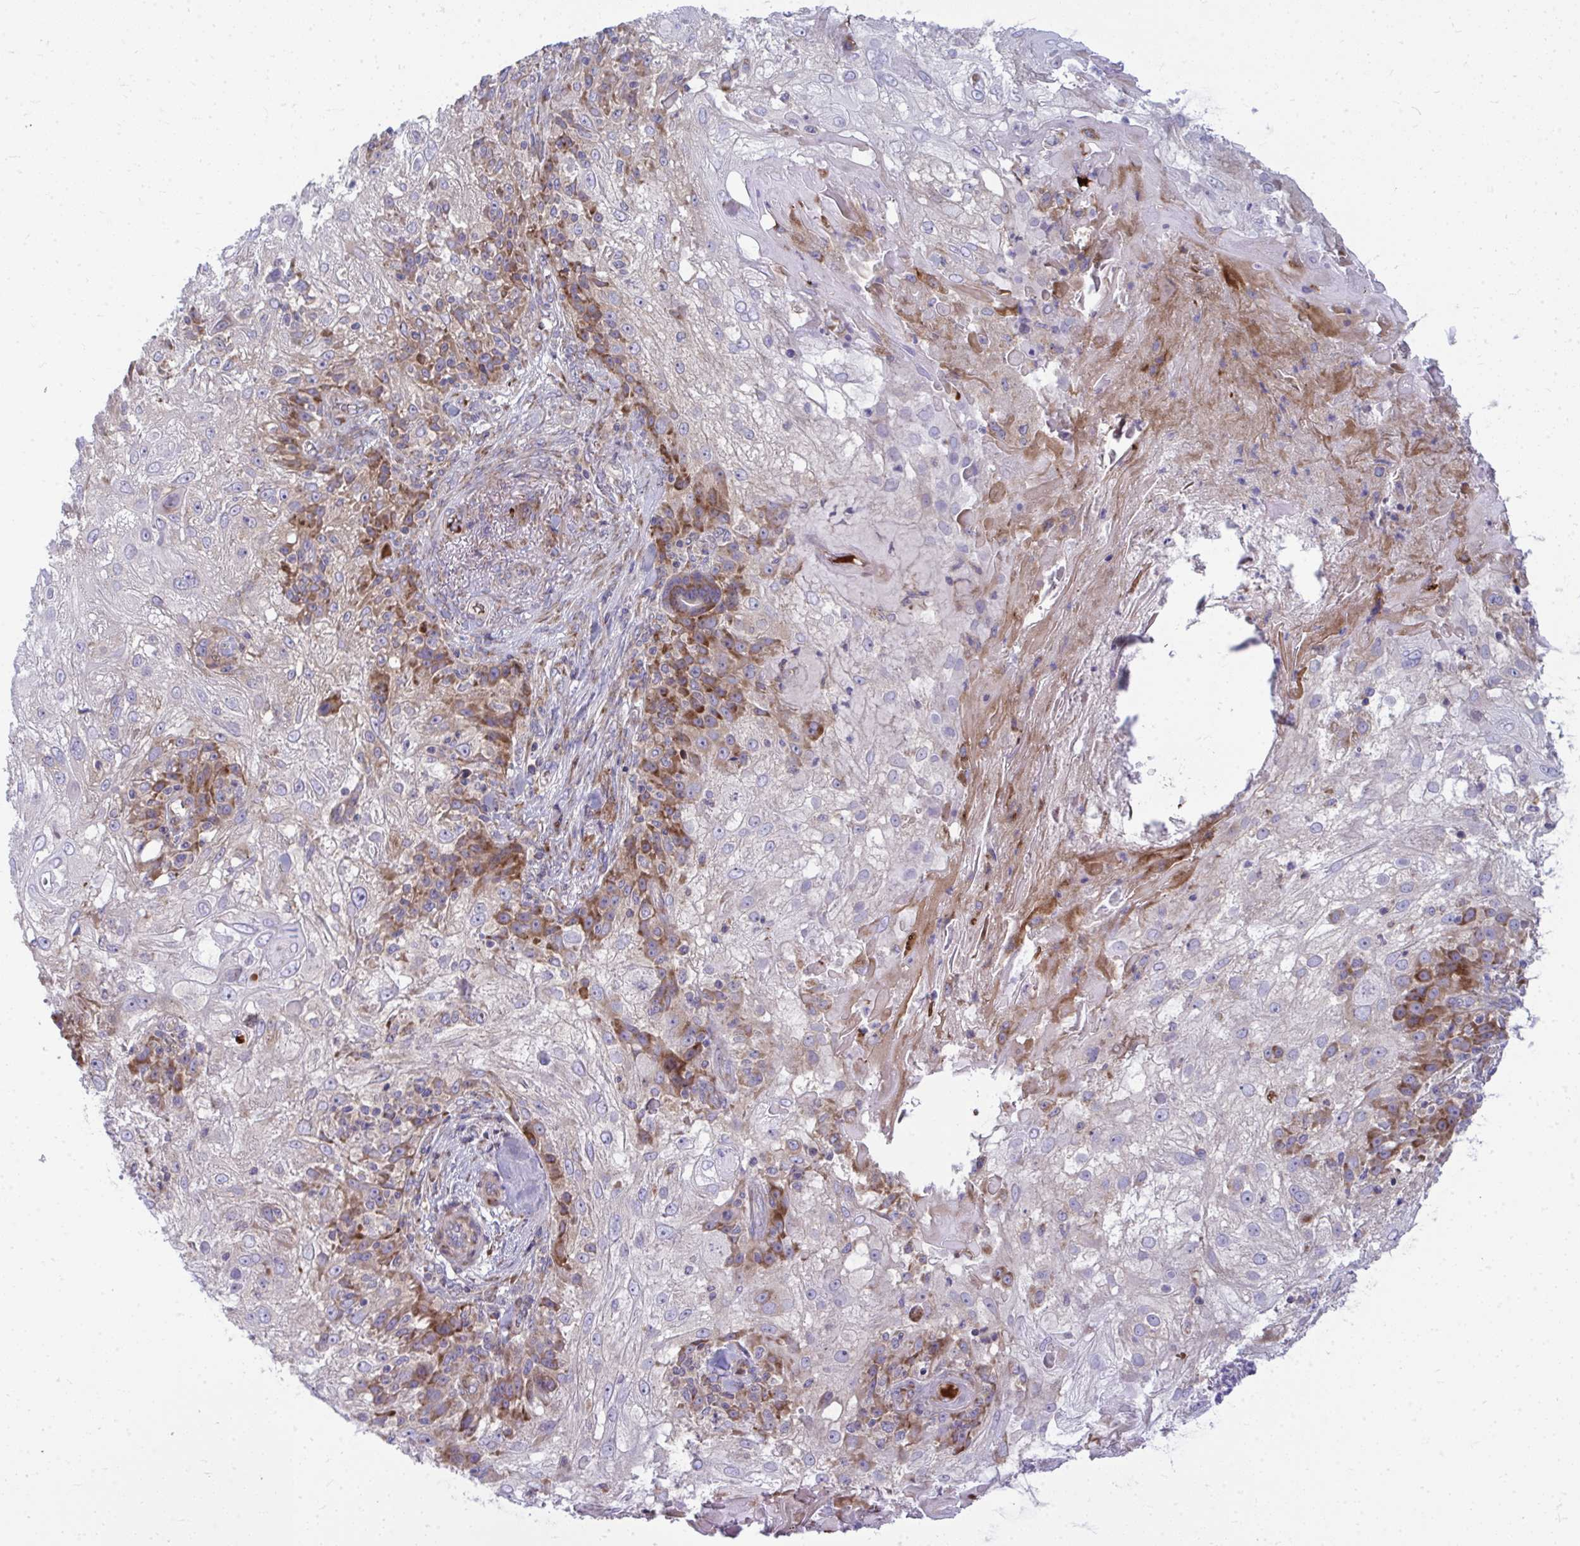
{"staining": {"intensity": "moderate", "quantity": "<25%", "location": "cytoplasmic/membranous"}, "tissue": "skin cancer", "cell_type": "Tumor cells", "image_type": "cancer", "snomed": [{"axis": "morphology", "description": "Normal tissue, NOS"}, {"axis": "morphology", "description": "Squamous cell carcinoma, NOS"}, {"axis": "topography", "description": "Skin"}], "caption": "This is a histology image of immunohistochemistry staining of skin squamous cell carcinoma, which shows moderate staining in the cytoplasmic/membranous of tumor cells.", "gene": "GFPT2", "patient": {"sex": "female", "age": 83}}